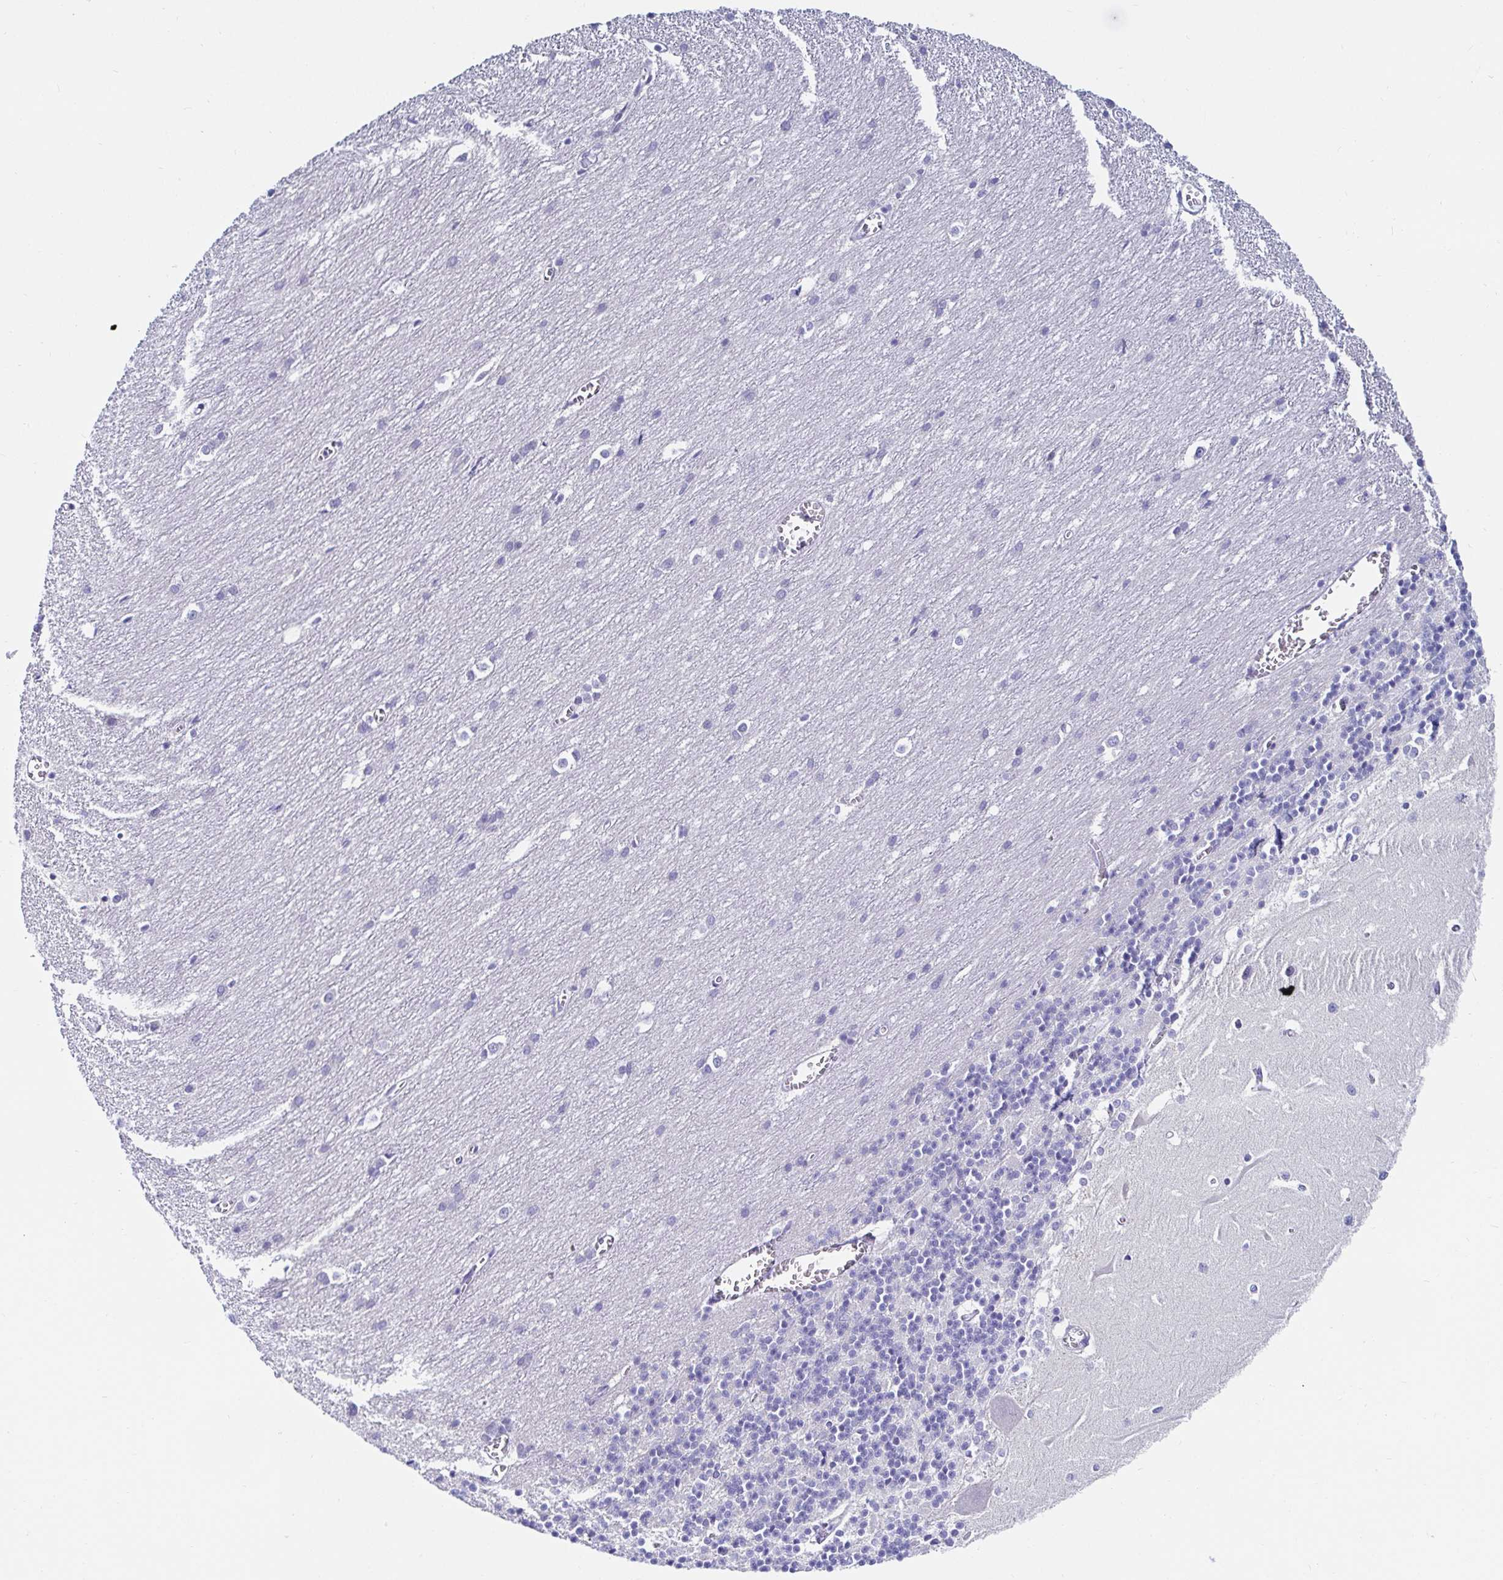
{"staining": {"intensity": "negative", "quantity": "none", "location": "none"}, "tissue": "cerebellum", "cell_type": "Cells in granular layer", "image_type": "normal", "snomed": [{"axis": "morphology", "description": "Normal tissue, NOS"}, {"axis": "topography", "description": "Cerebellum"}], "caption": "Human cerebellum stained for a protein using immunohistochemistry exhibits no positivity in cells in granular layer.", "gene": "C4orf17", "patient": {"sex": "male", "age": 37}}